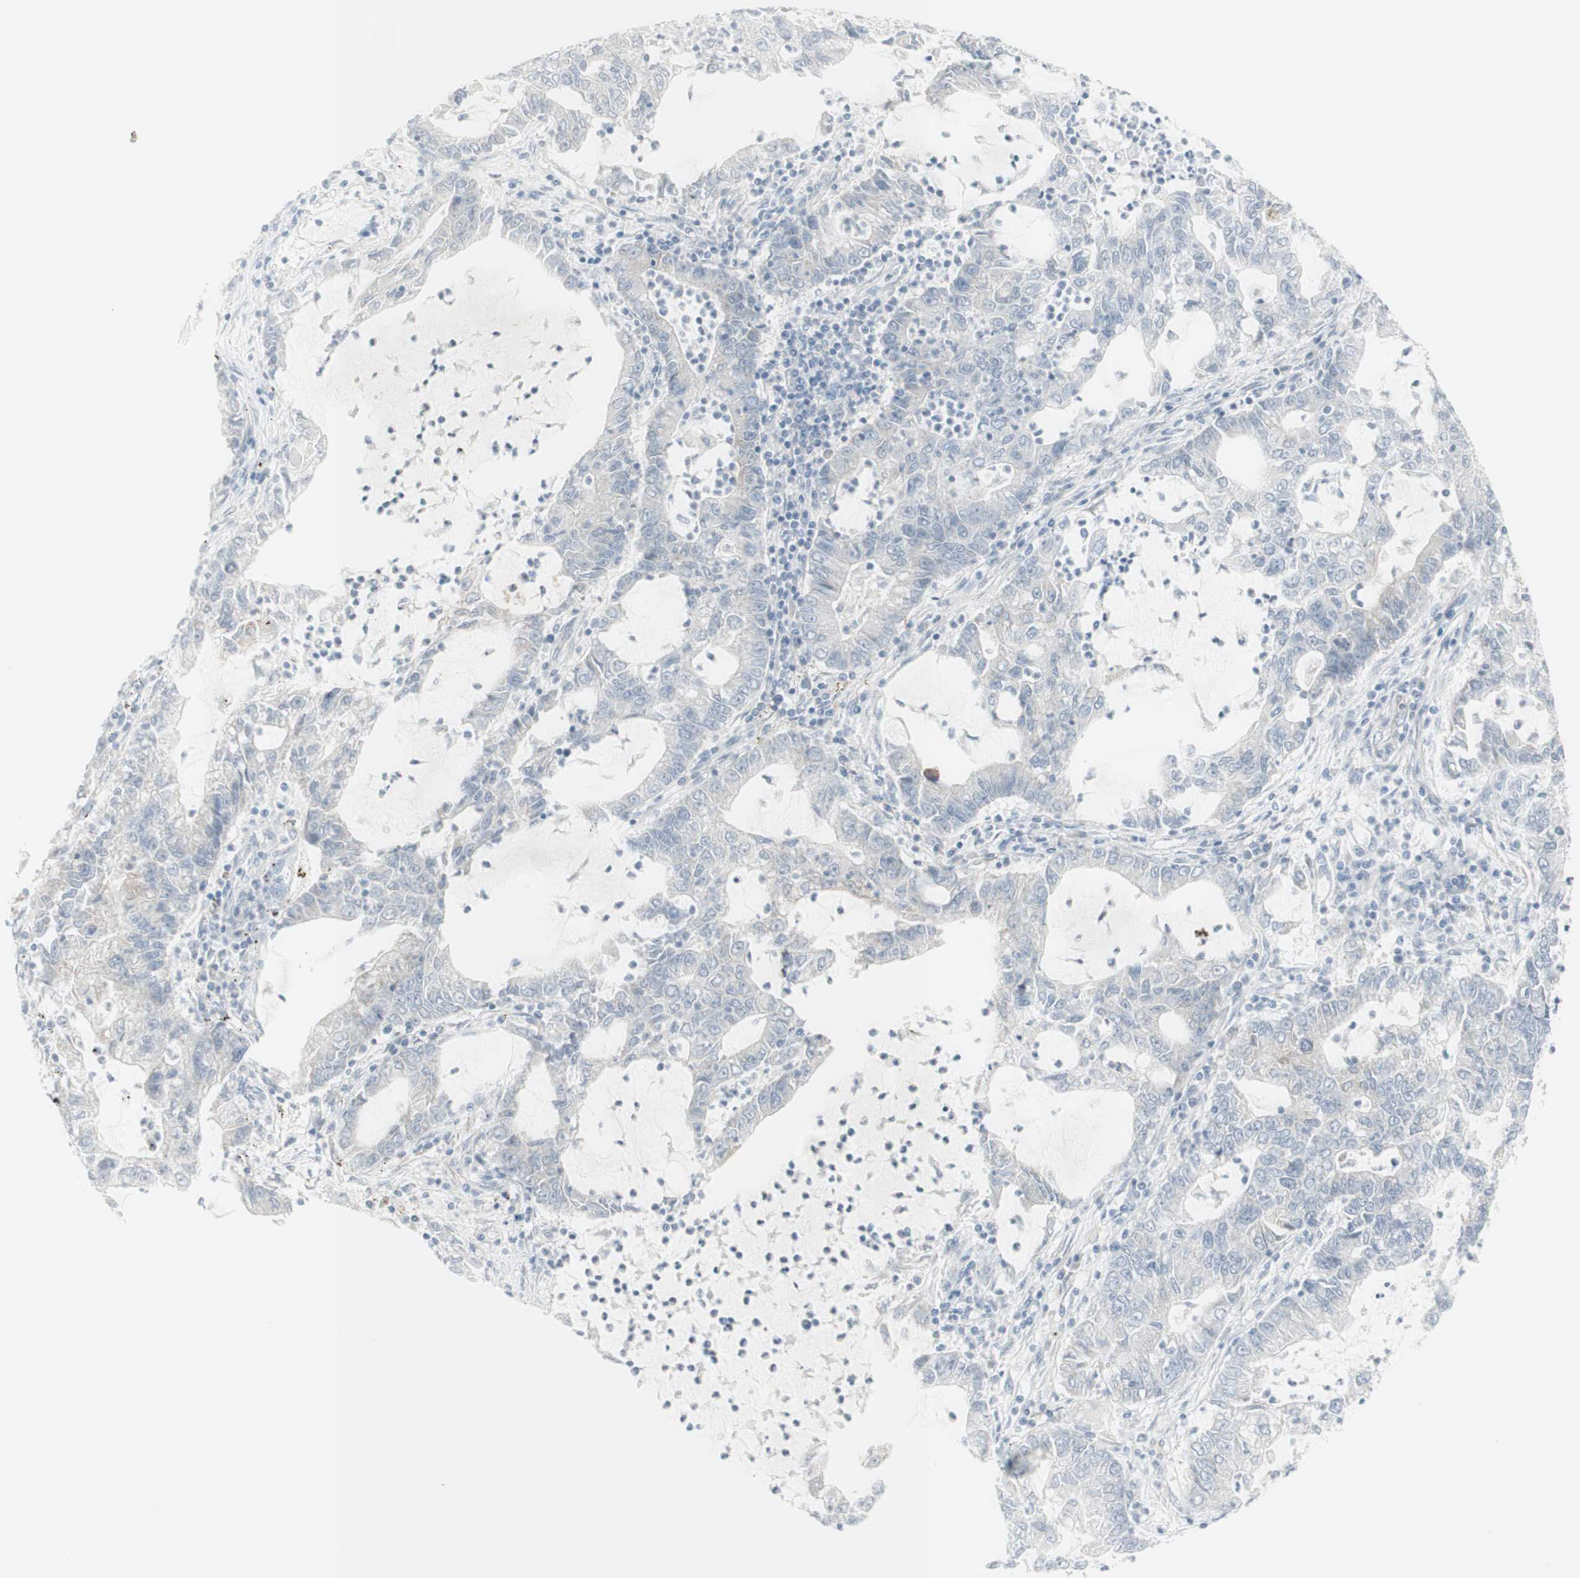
{"staining": {"intensity": "negative", "quantity": "none", "location": "none"}, "tissue": "lung cancer", "cell_type": "Tumor cells", "image_type": "cancer", "snomed": [{"axis": "morphology", "description": "Adenocarcinoma, NOS"}, {"axis": "topography", "description": "Lung"}], "caption": "DAB immunohistochemical staining of human adenocarcinoma (lung) demonstrates no significant expression in tumor cells. (DAB immunohistochemistry (IHC) with hematoxylin counter stain).", "gene": "MDK", "patient": {"sex": "female", "age": 51}}